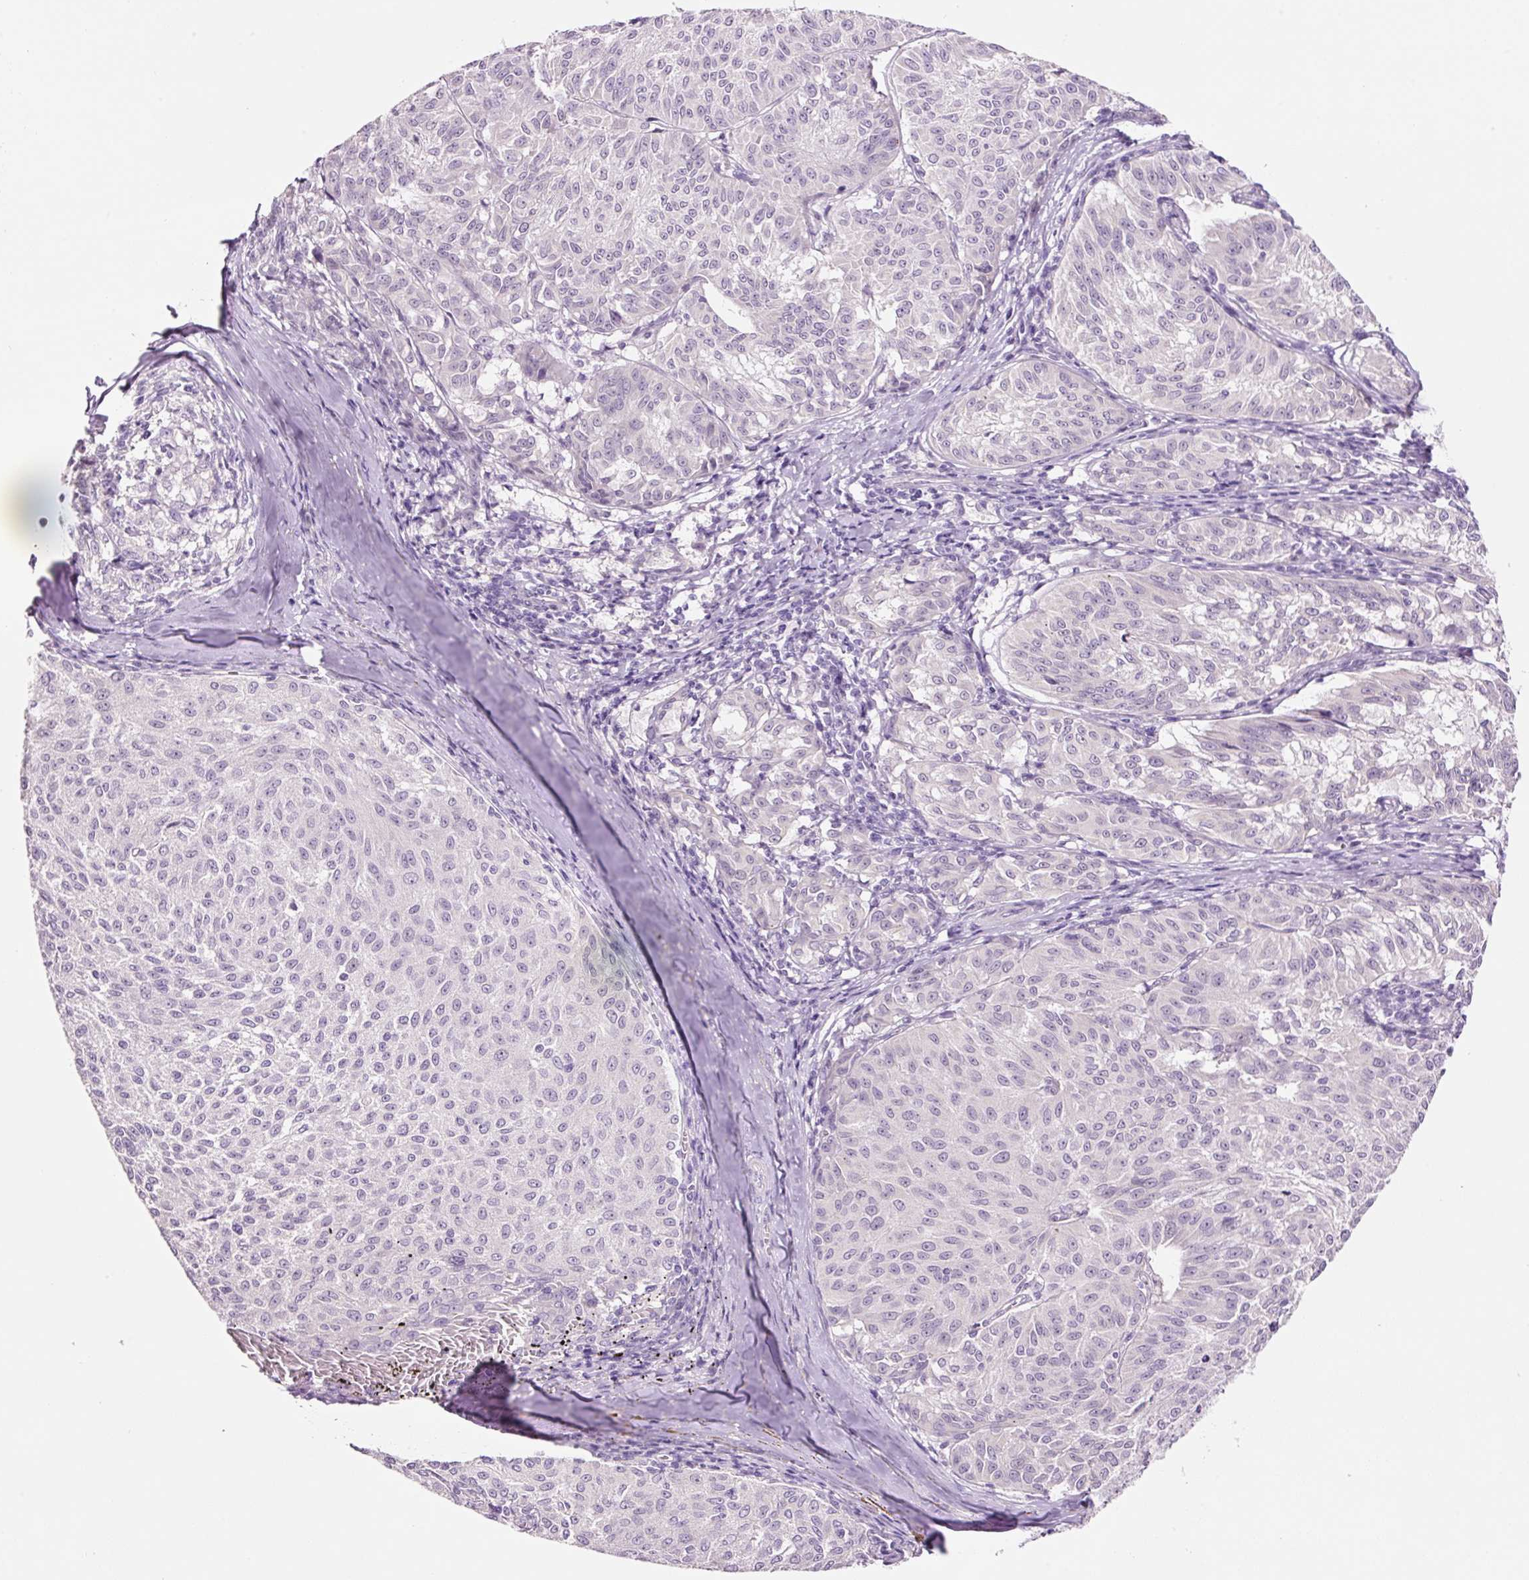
{"staining": {"intensity": "negative", "quantity": "none", "location": "none"}, "tissue": "melanoma", "cell_type": "Tumor cells", "image_type": "cancer", "snomed": [{"axis": "morphology", "description": "Malignant melanoma, NOS"}, {"axis": "topography", "description": "Skin"}], "caption": "The photomicrograph shows no staining of tumor cells in malignant melanoma.", "gene": "GCG", "patient": {"sex": "female", "age": 72}}